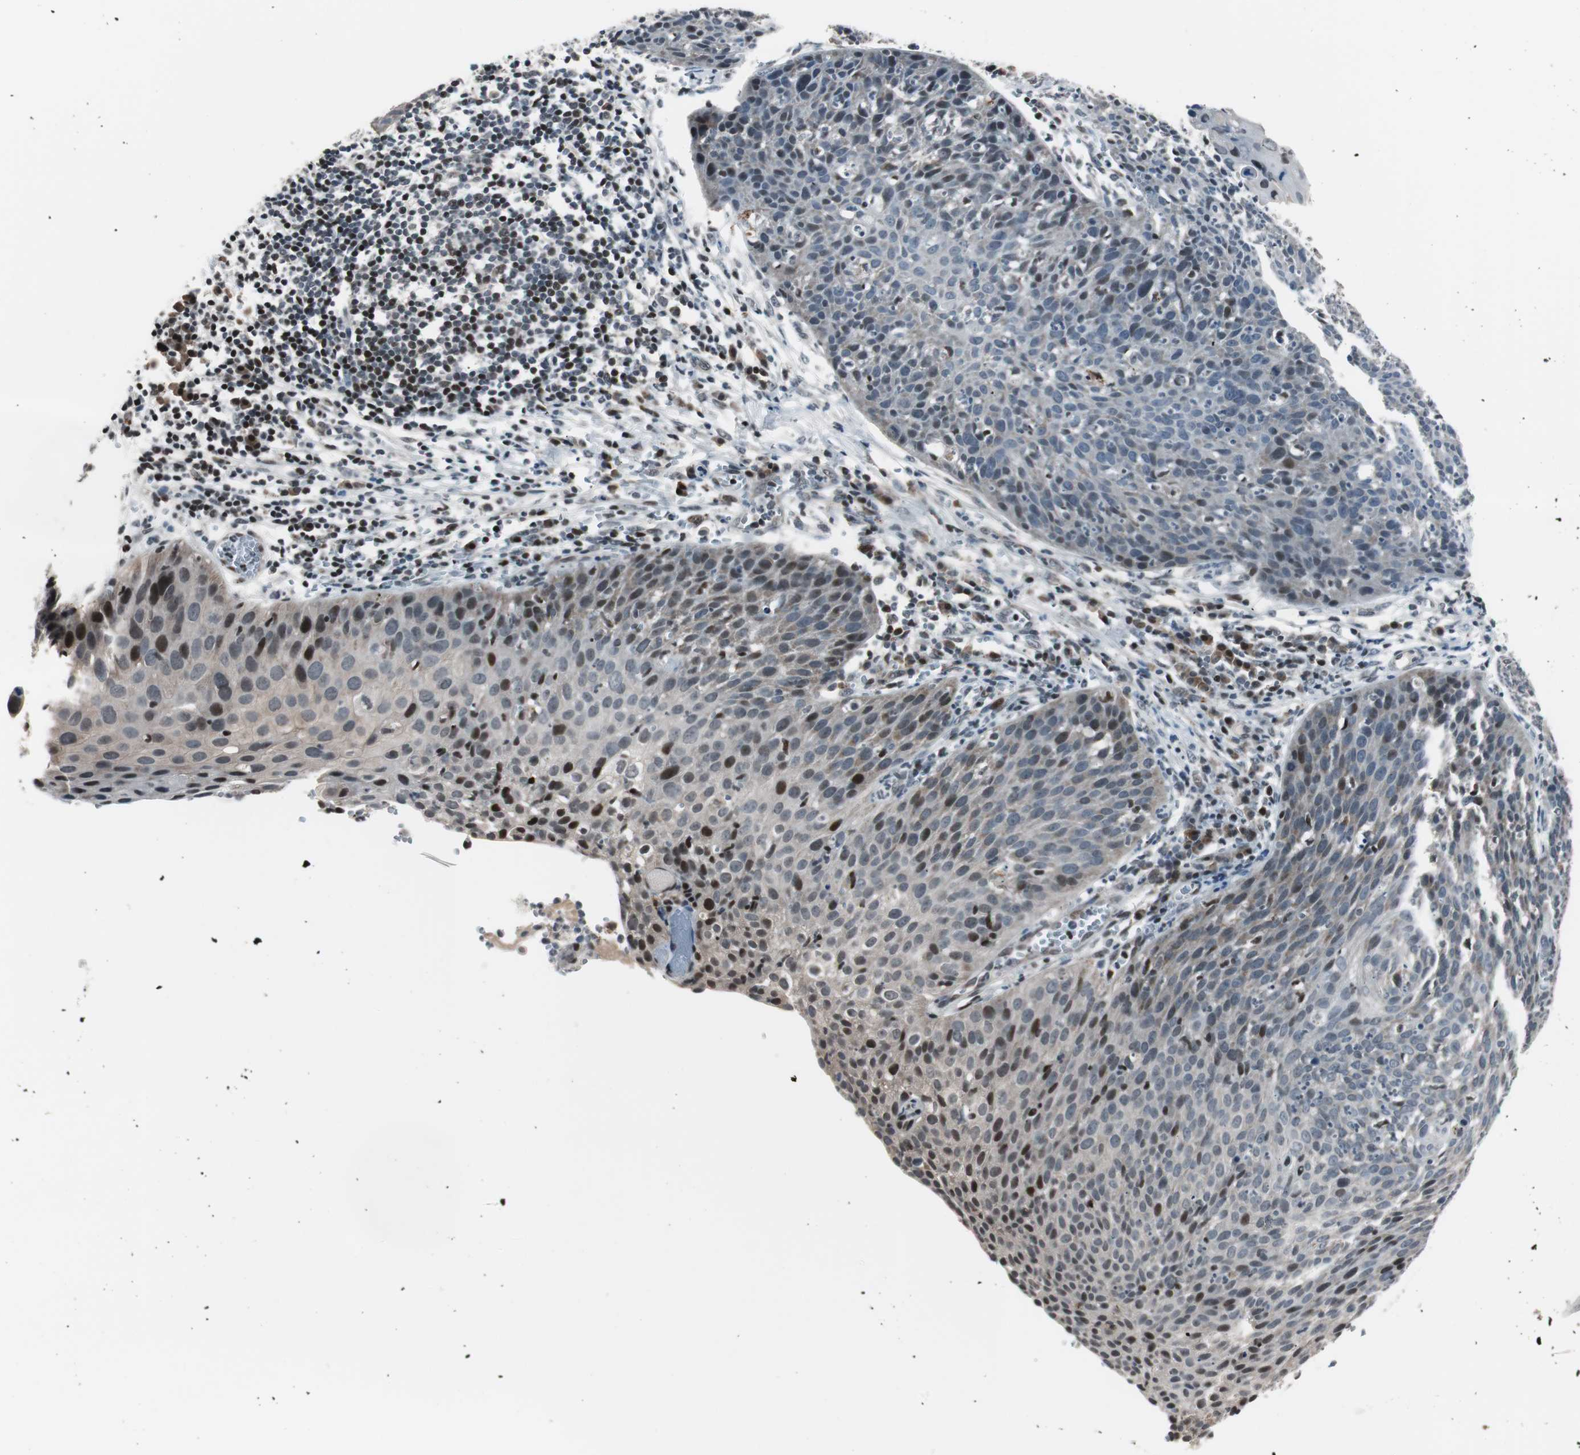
{"staining": {"intensity": "moderate", "quantity": "<25%", "location": "nuclear"}, "tissue": "cervical cancer", "cell_type": "Tumor cells", "image_type": "cancer", "snomed": [{"axis": "morphology", "description": "Squamous cell carcinoma, NOS"}, {"axis": "topography", "description": "Cervix"}], "caption": "A photomicrograph of cervical squamous cell carcinoma stained for a protein exhibits moderate nuclear brown staining in tumor cells.", "gene": "BOLA1", "patient": {"sex": "female", "age": 38}}